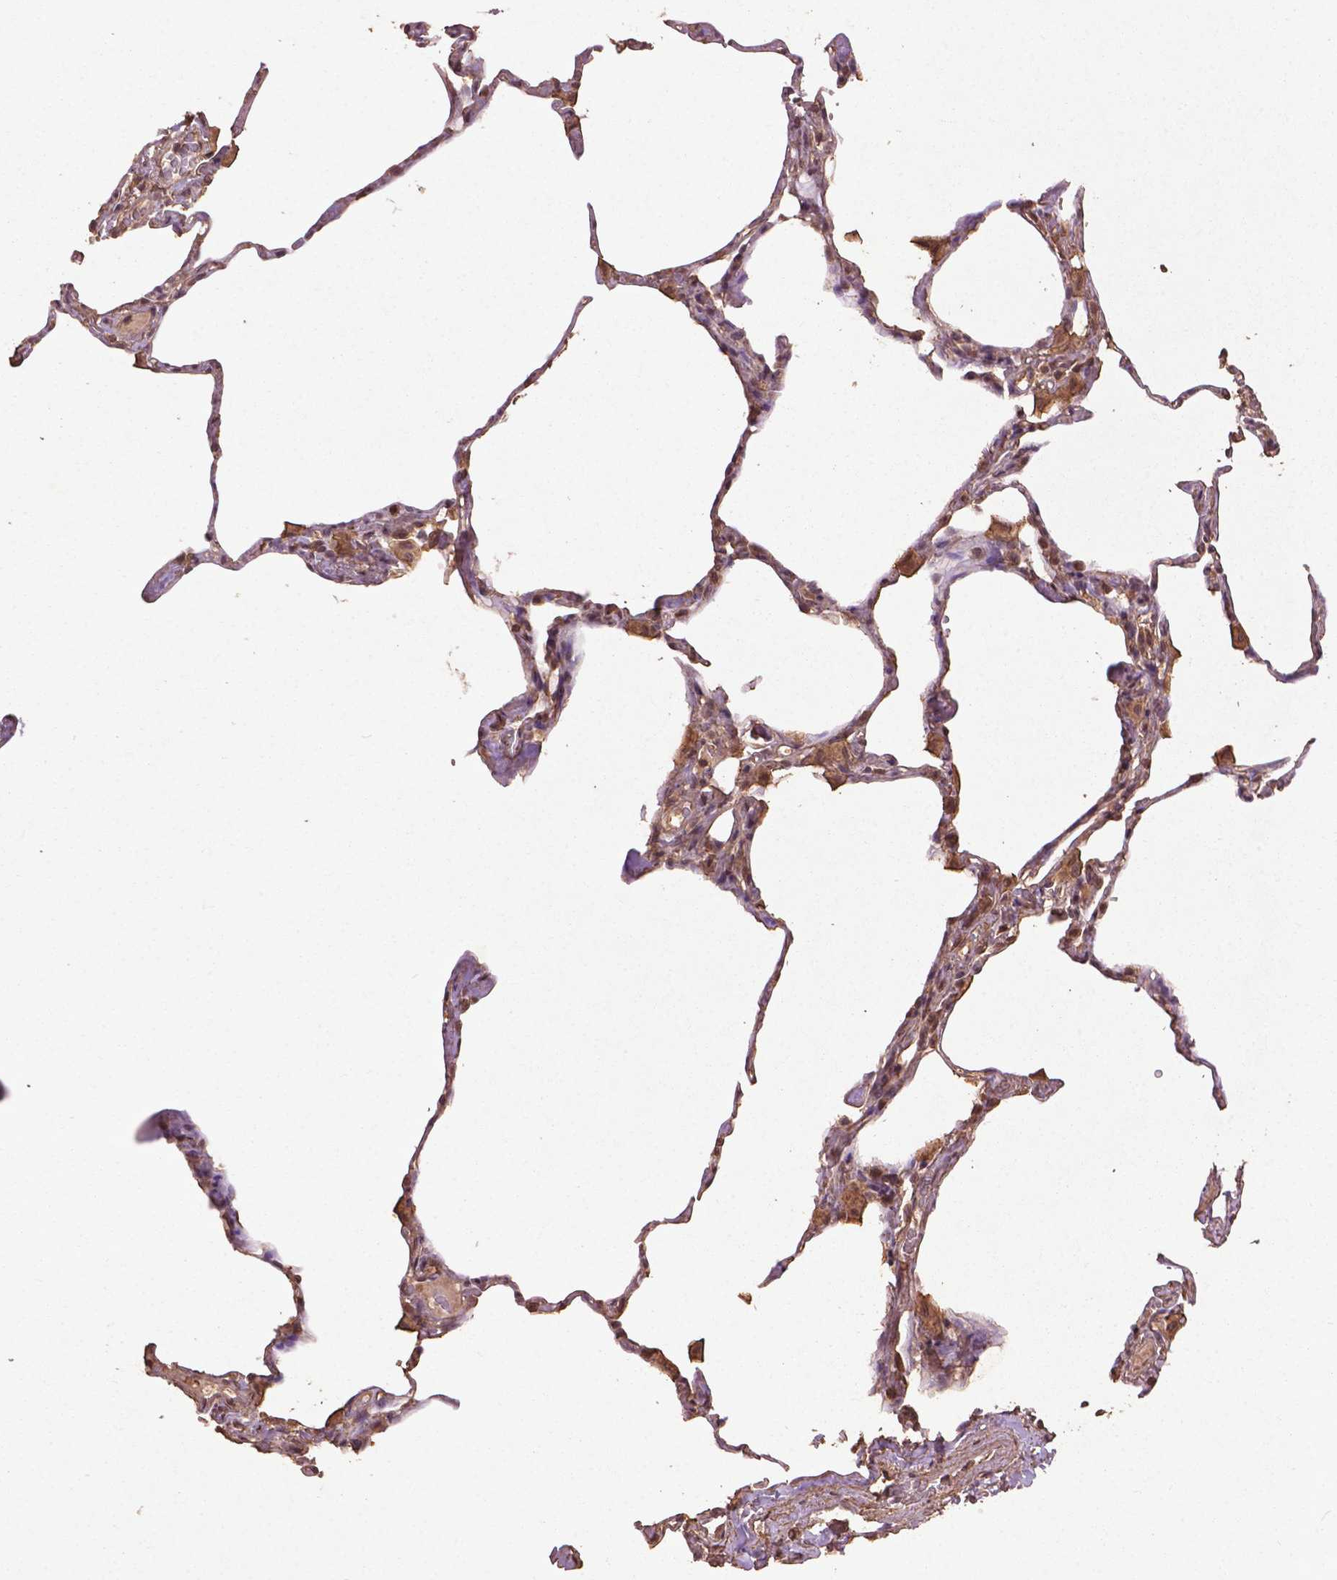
{"staining": {"intensity": "moderate", "quantity": ">75%", "location": "cytoplasmic/membranous"}, "tissue": "lung", "cell_type": "Alveolar cells", "image_type": "normal", "snomed": [{"axis": "morphology", "description": "Normal tissue, NOS"}, {"axis": "topography", "description": "Lung"}], "caption": "Immunohistochemical staining of unremarkable human lung reveals medium levels of moderate cytoplasmic/membranous expression in about >75% of alveolar cells. (DAB IHC with brightfield microscopy, high magnification).", "gene": "BABAM1", "patient": {"sex": "male", "age": 65}}